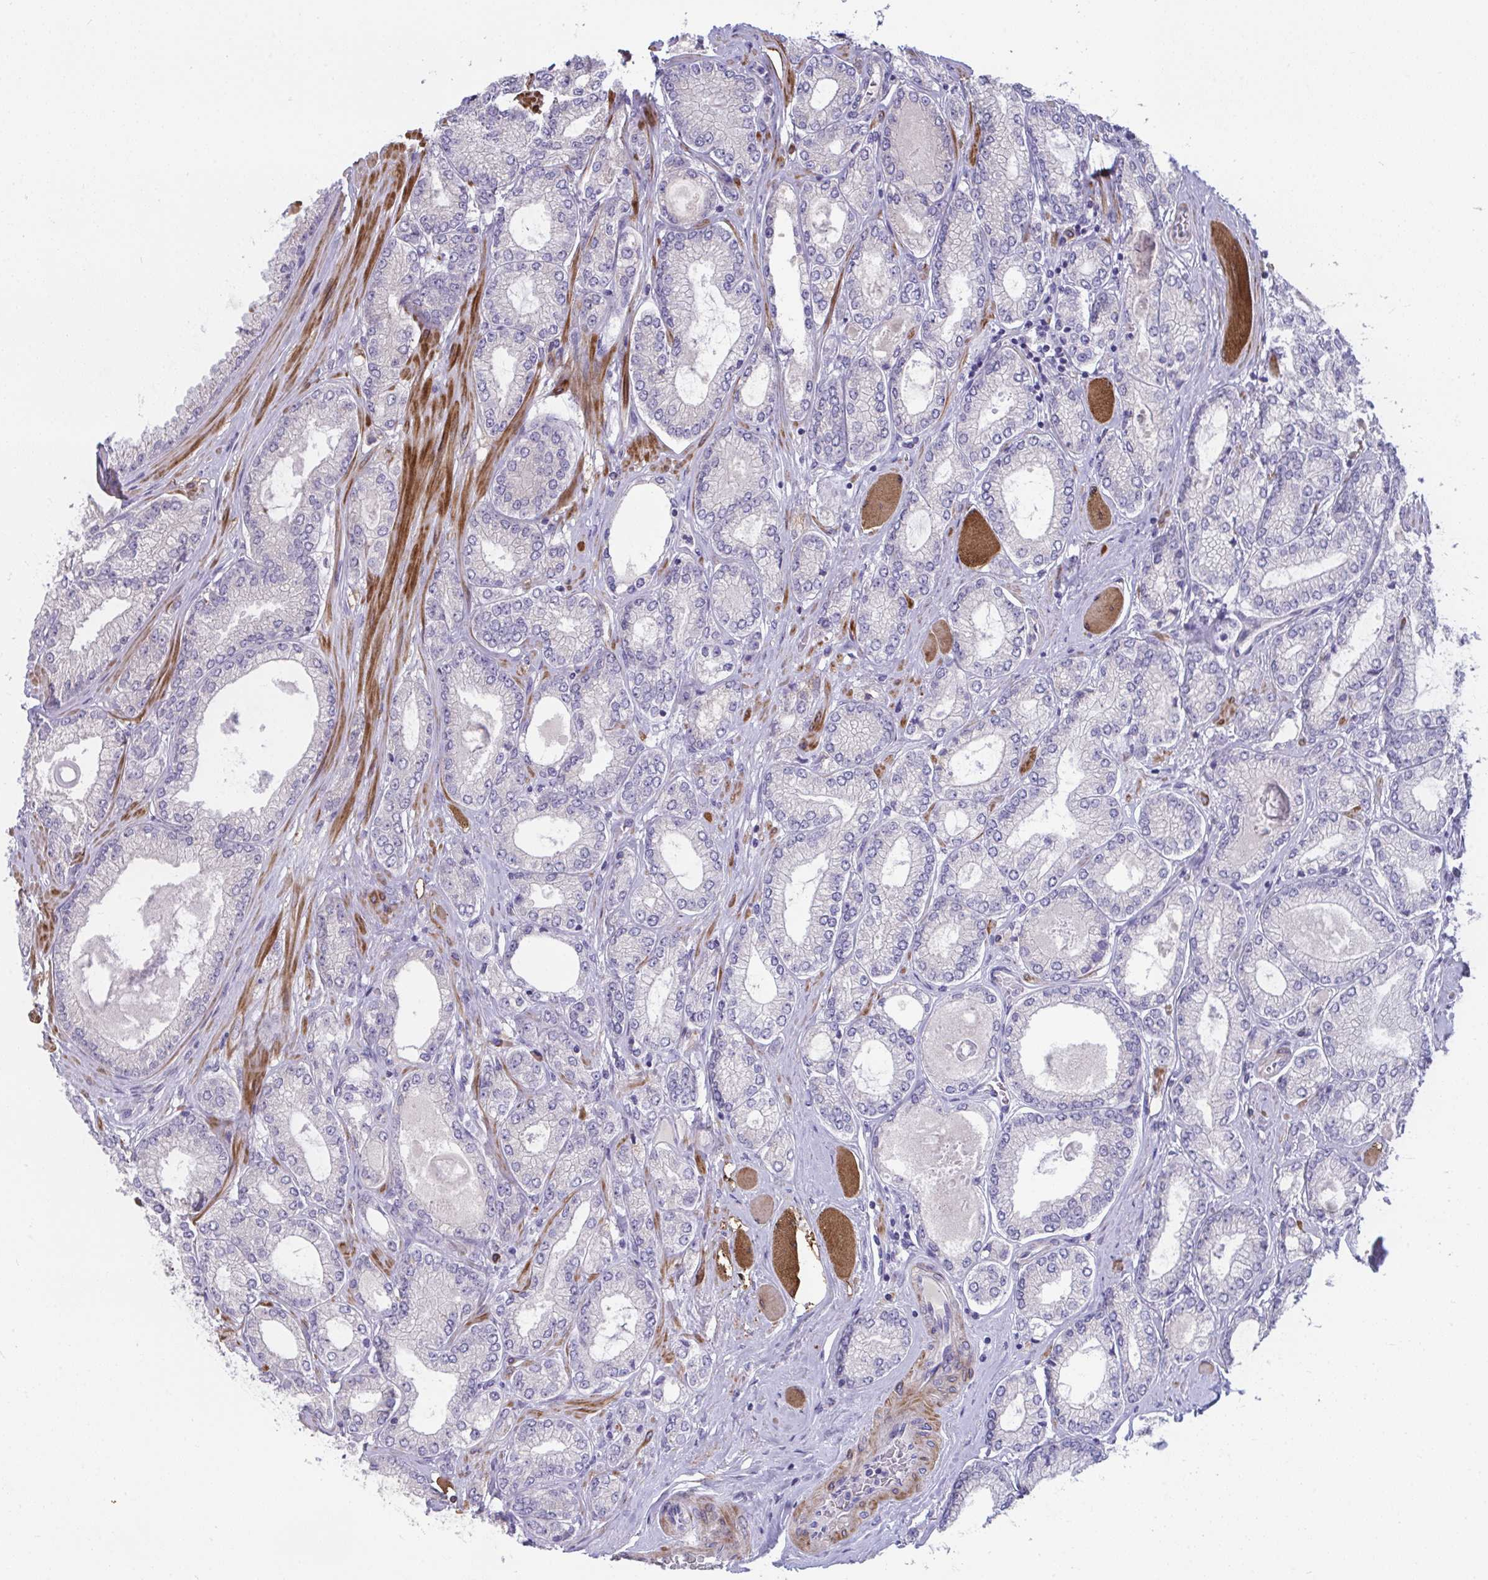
{"staining": {"intensity": "negative", "quantity": "none", "location": "none"}, "tissue": "prostate cancer", "cell_type": "Tumor cells", "image_type": "cancer", "snomed": [{"axis": "morphology", "description": "Adenocarcinoma, High grade"}, {"axis": "topography", "description": "Prostate"}], "caption": "IHC image of neoplastic tissue: prostate high-grade adenocarcinoma stained with DAB (3,3'-diaminobenzidine) reveals no significant protein expression in tumor cells.", "gene": "PIGZ", "patient": {"sex": "male", "age": 68}}